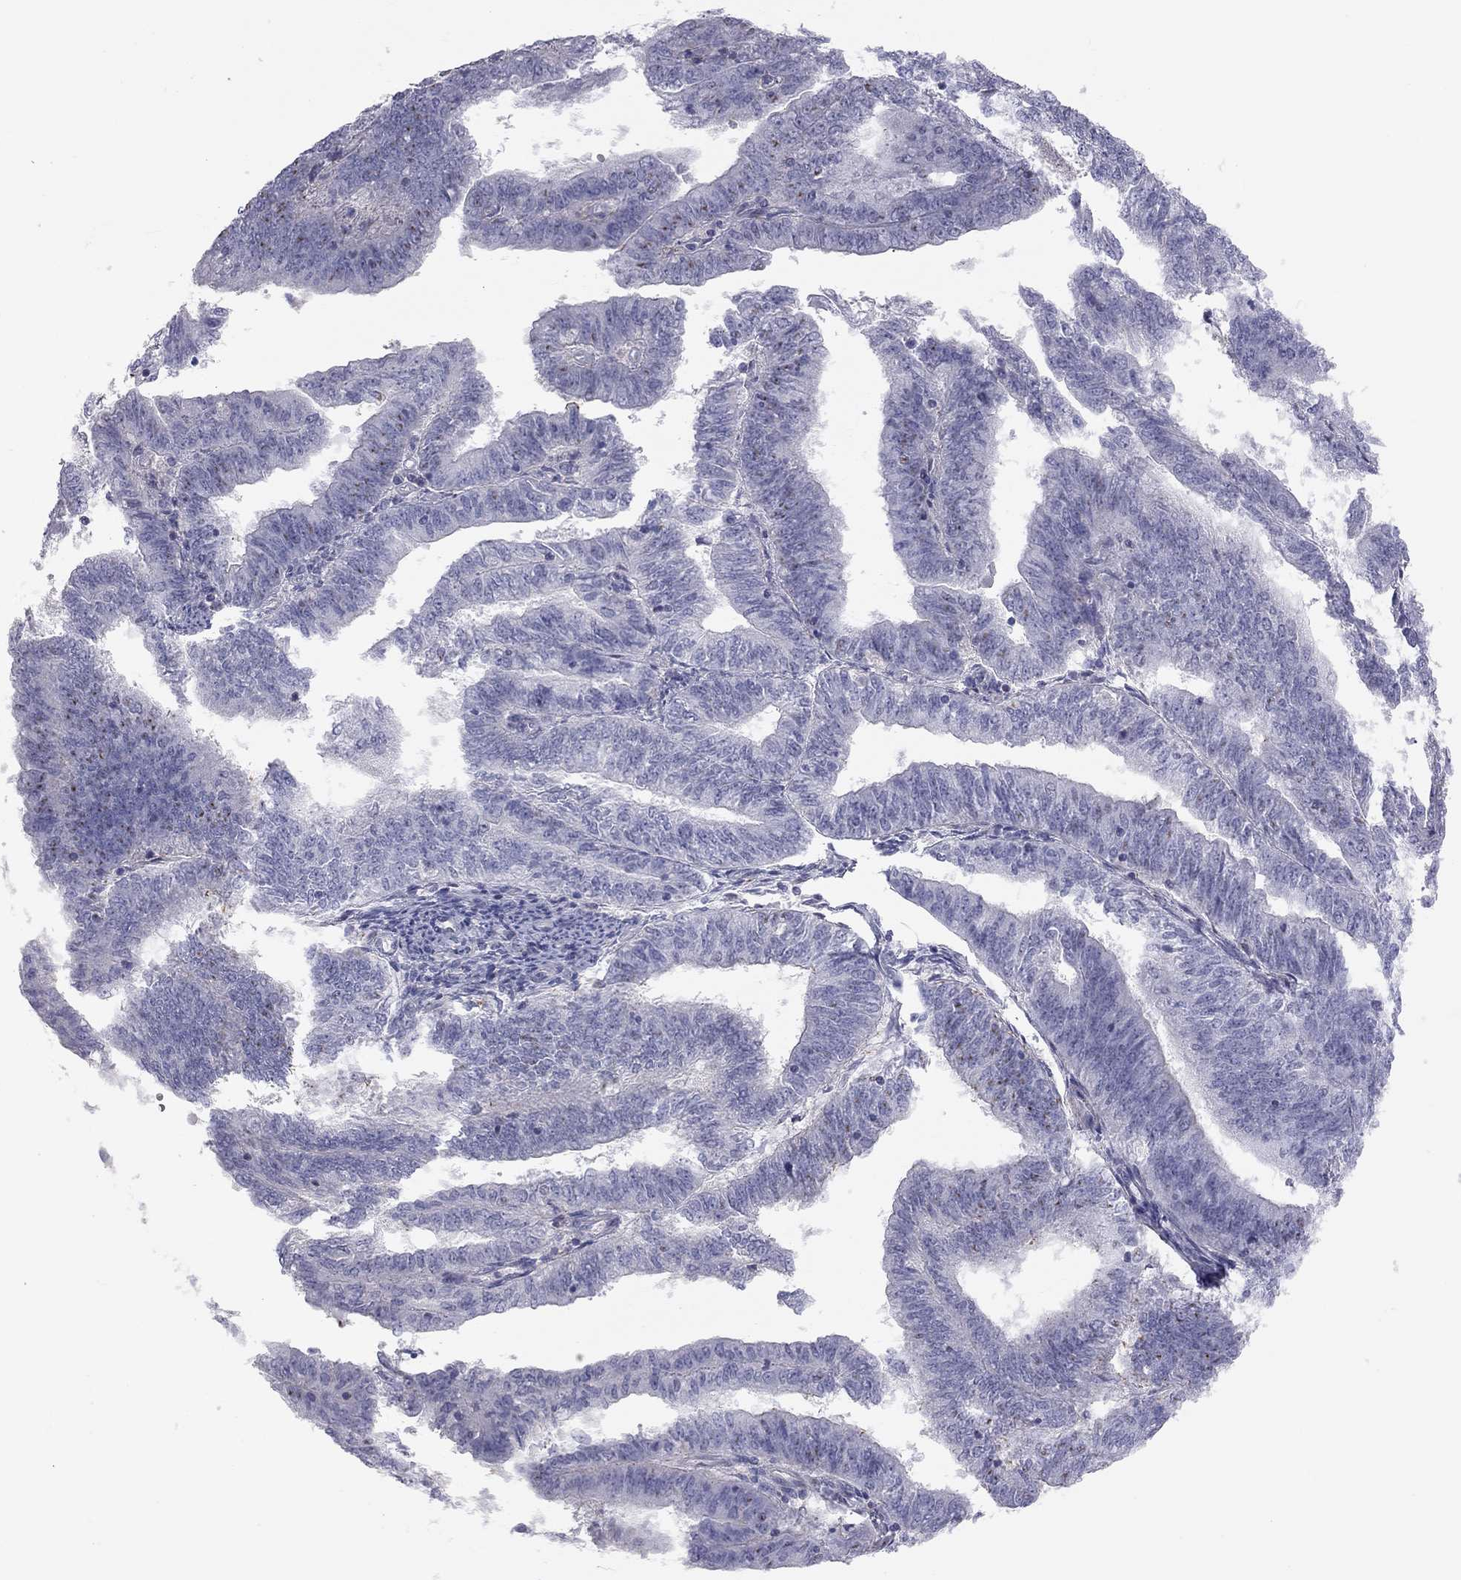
{"staining": {"intensity": "negative", "quantity": "none", "location": "none"}, "tissue": "endometrial cancer", "cell_type": "Tumor cells", "image_type": "cancer", "snomed": [{"axis": "morphology", "description": "Adenocarcinoma, NOS"}, {"axis": "topography", "description": "Endometrium"}], "caption": "Tumor cells are negative for brown protein staining in endometrial adenocarcinoma. (DAB IHC visualized using brightfield microscopy, high magnification).", "gene": "ADCYAP1", "patient": {"sex": "female", "age": 82}}